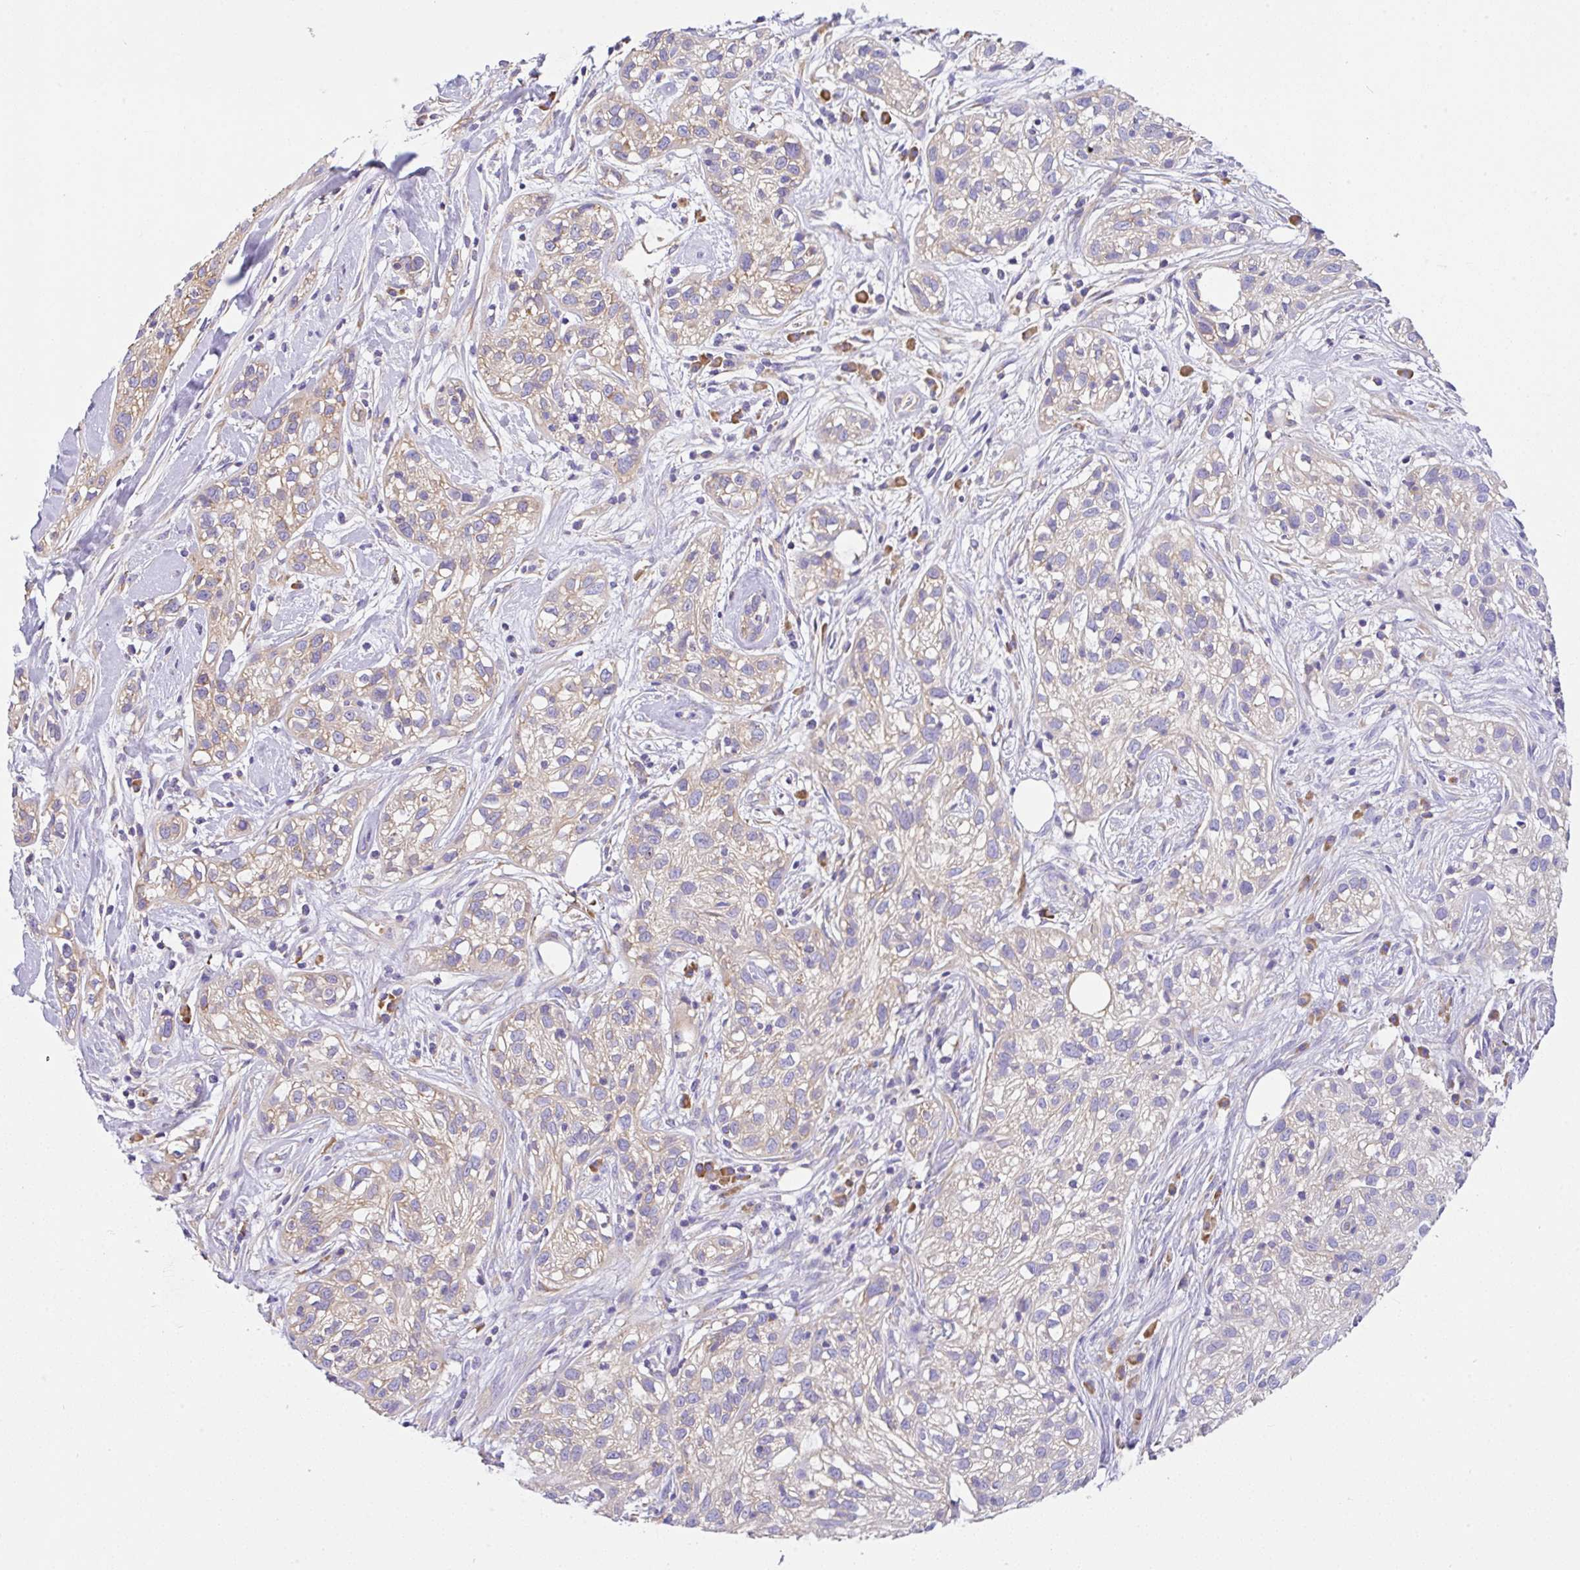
{"staining": {"intensity": "weak", "quantity": "<25%", "location": "cytoplasmic/membranous"}, "tissue": "skin cancer", "cell_type": "Tumor cells", "image_type": "cancer", "snomed": [{"axis": "morphology", "description": "Squamous cell carcinoma, NOS"}, {"axis": "topography", "description": "Skin"}], "caption": "Photomicrograph shows no significant protein staining in tumor cells of skin squamous cell carcinoma.", "gene": "GFPT2", "patient": {"sex": "male", "age": 82}}